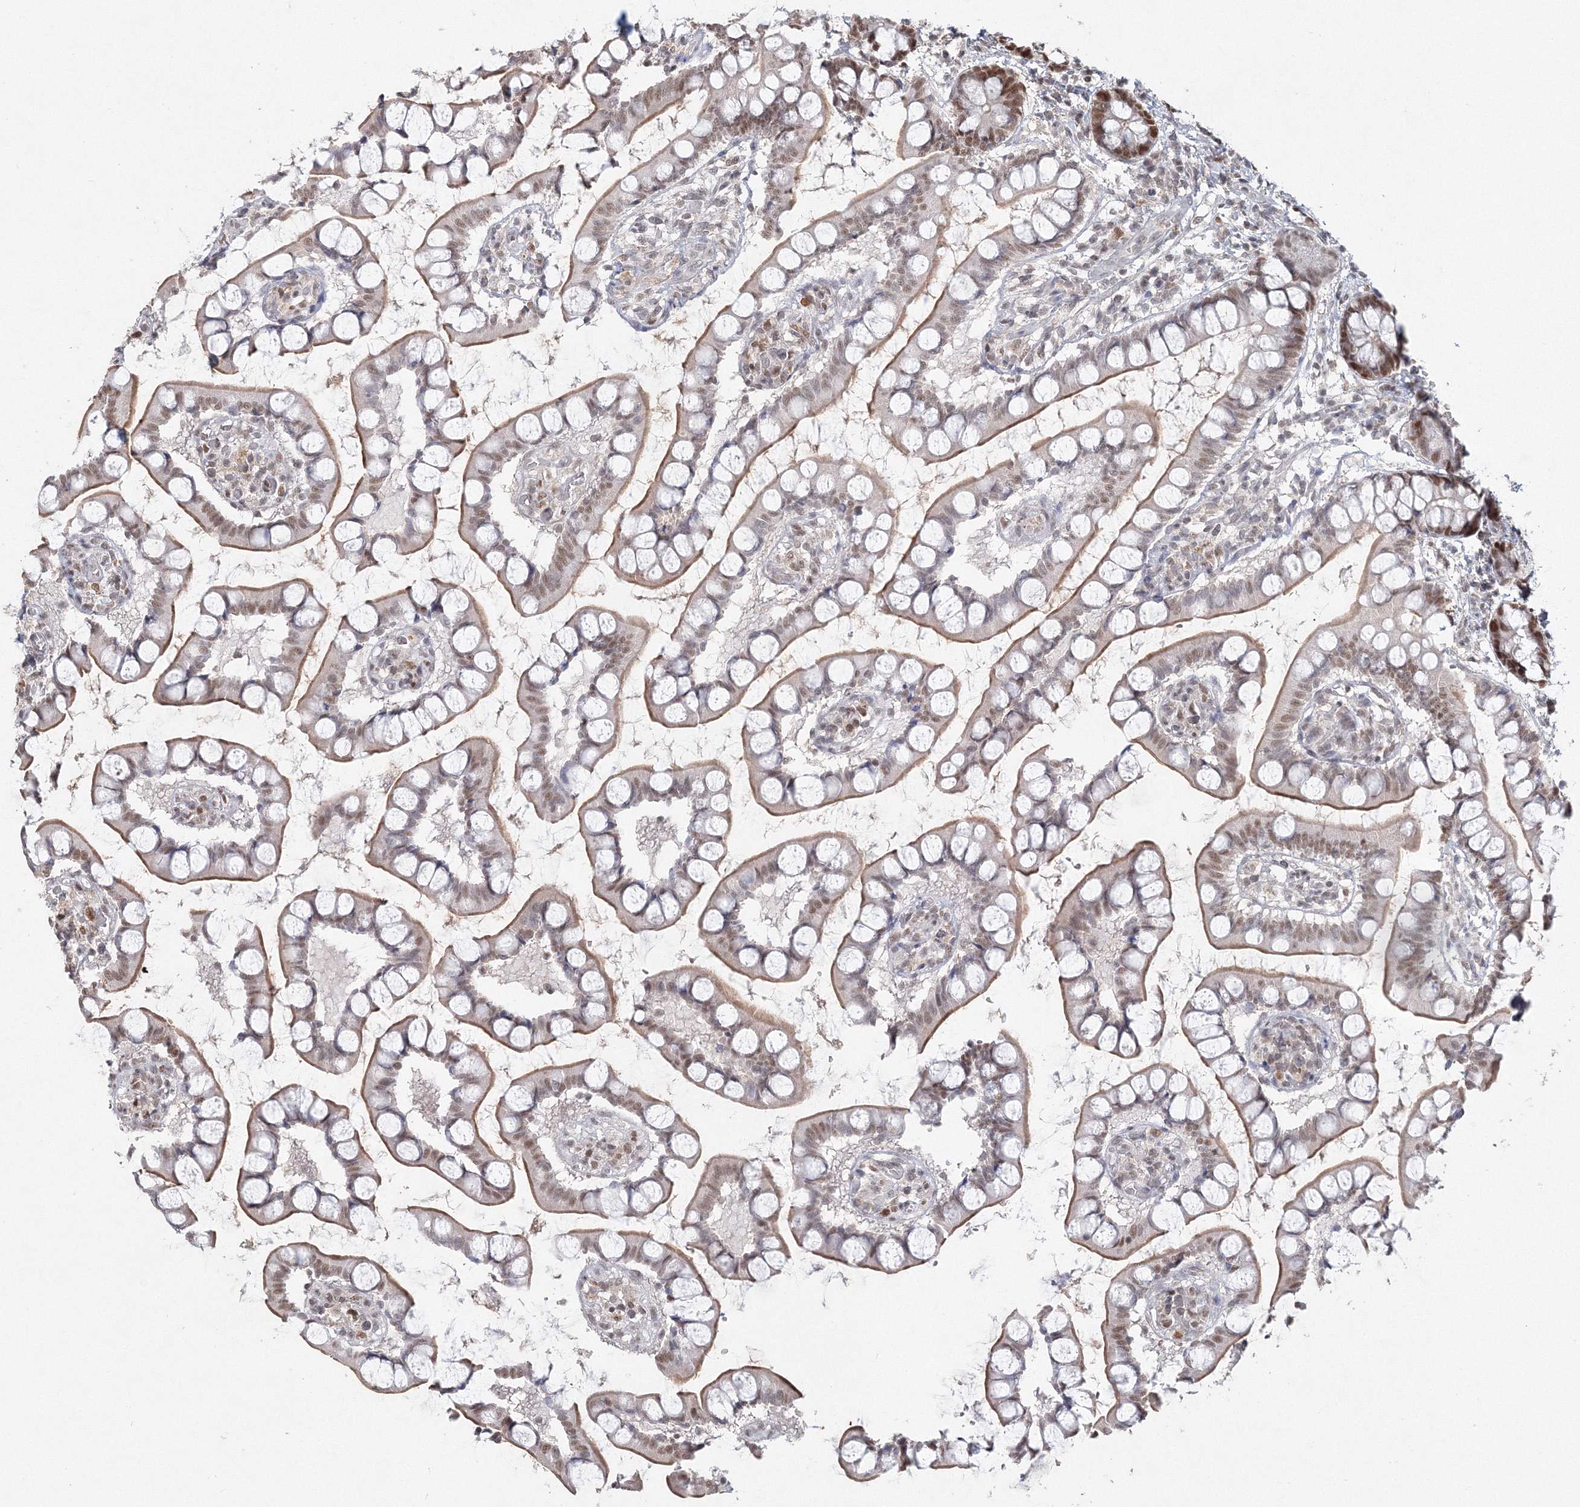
{"staining": {"intensity": "moderate", "quantity": "25%-75%", "location": "cytoplasmic/membranous,nuclear"}, "tissue": "small intestine", "cell_type": "Glandular cells", "image_type": "normal", "snomed": [{"axis": "morphology", "description": "Normal tissue, NOS"}, {"axis": "topography", "description": "Small intestine"}], "caption": "Small intestine was stained to show a protein in brown. There is medium levels of moderate cytoplasmic/membranous,nuclear positivity in approximately 25%-75% of glandular cells. Using DAB (brown) and hematoxylin (blue) stains, captured at high magnification using brightfield microscopy.", "gene": "IWS1", "patient": {"sex": "male", "age": 52}}